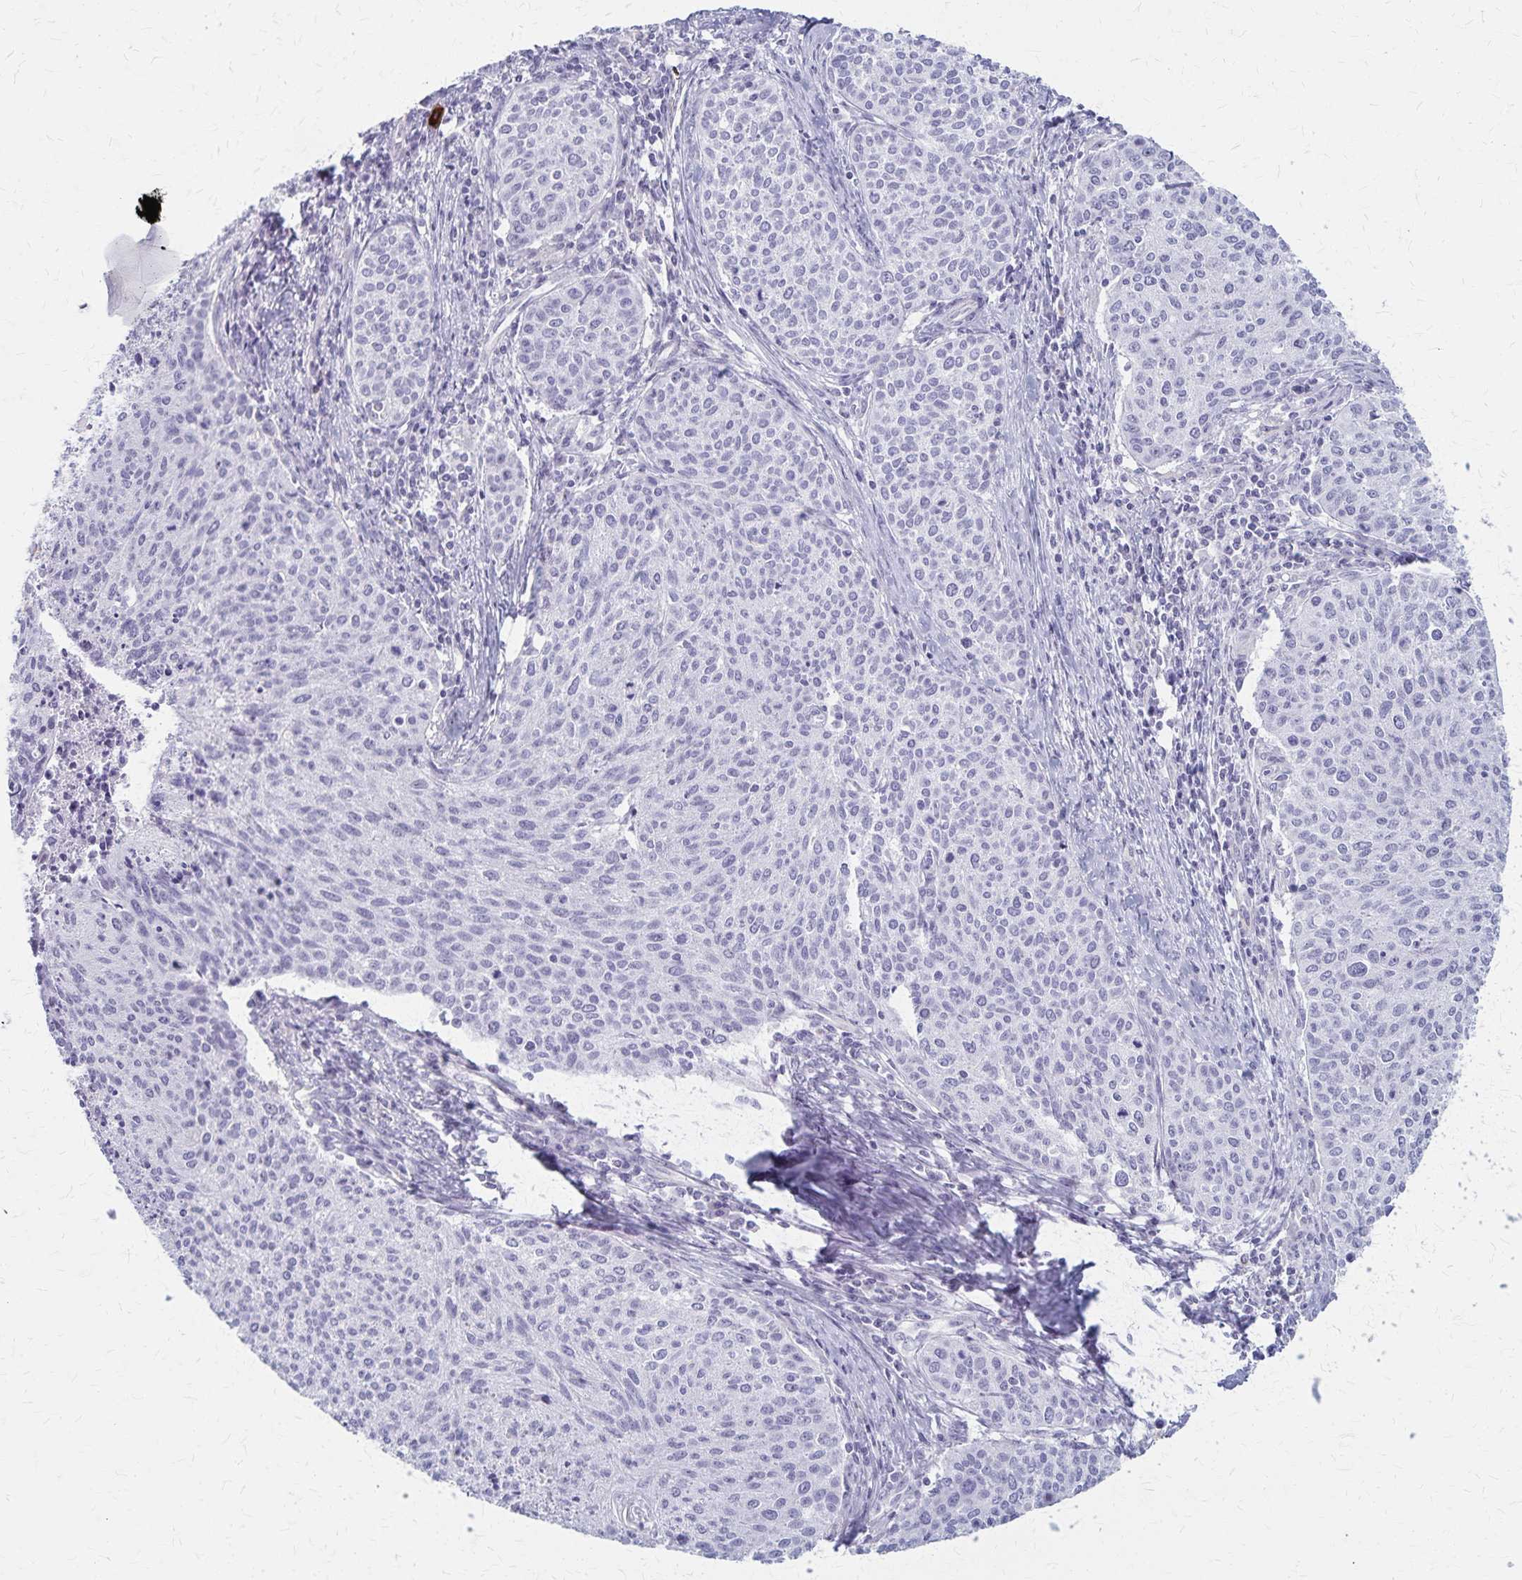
{"staining": {"intensity": "negative", "quantity": "none", "location": "none"}, "tissue": "cervical cancer", "cell_type": "Tumor cells", "image_type": "cancer", "snomed": [{"axis": "morphology", "description": "Squamous cell carcinoma, NOS"}, {"axis": "topography", "description": "Cervix"}], "caption": "Tumor cells show no significant positivity in cervical cancer (squamous cell carcinoma). Brightfield microscopy of immunohistochemistry (IHC) stained with DAB (brown) and hematoxylin (blue), captured at high magnification.", "gene": "DLK2", "patient": {"sex": "female", "age": 38}}